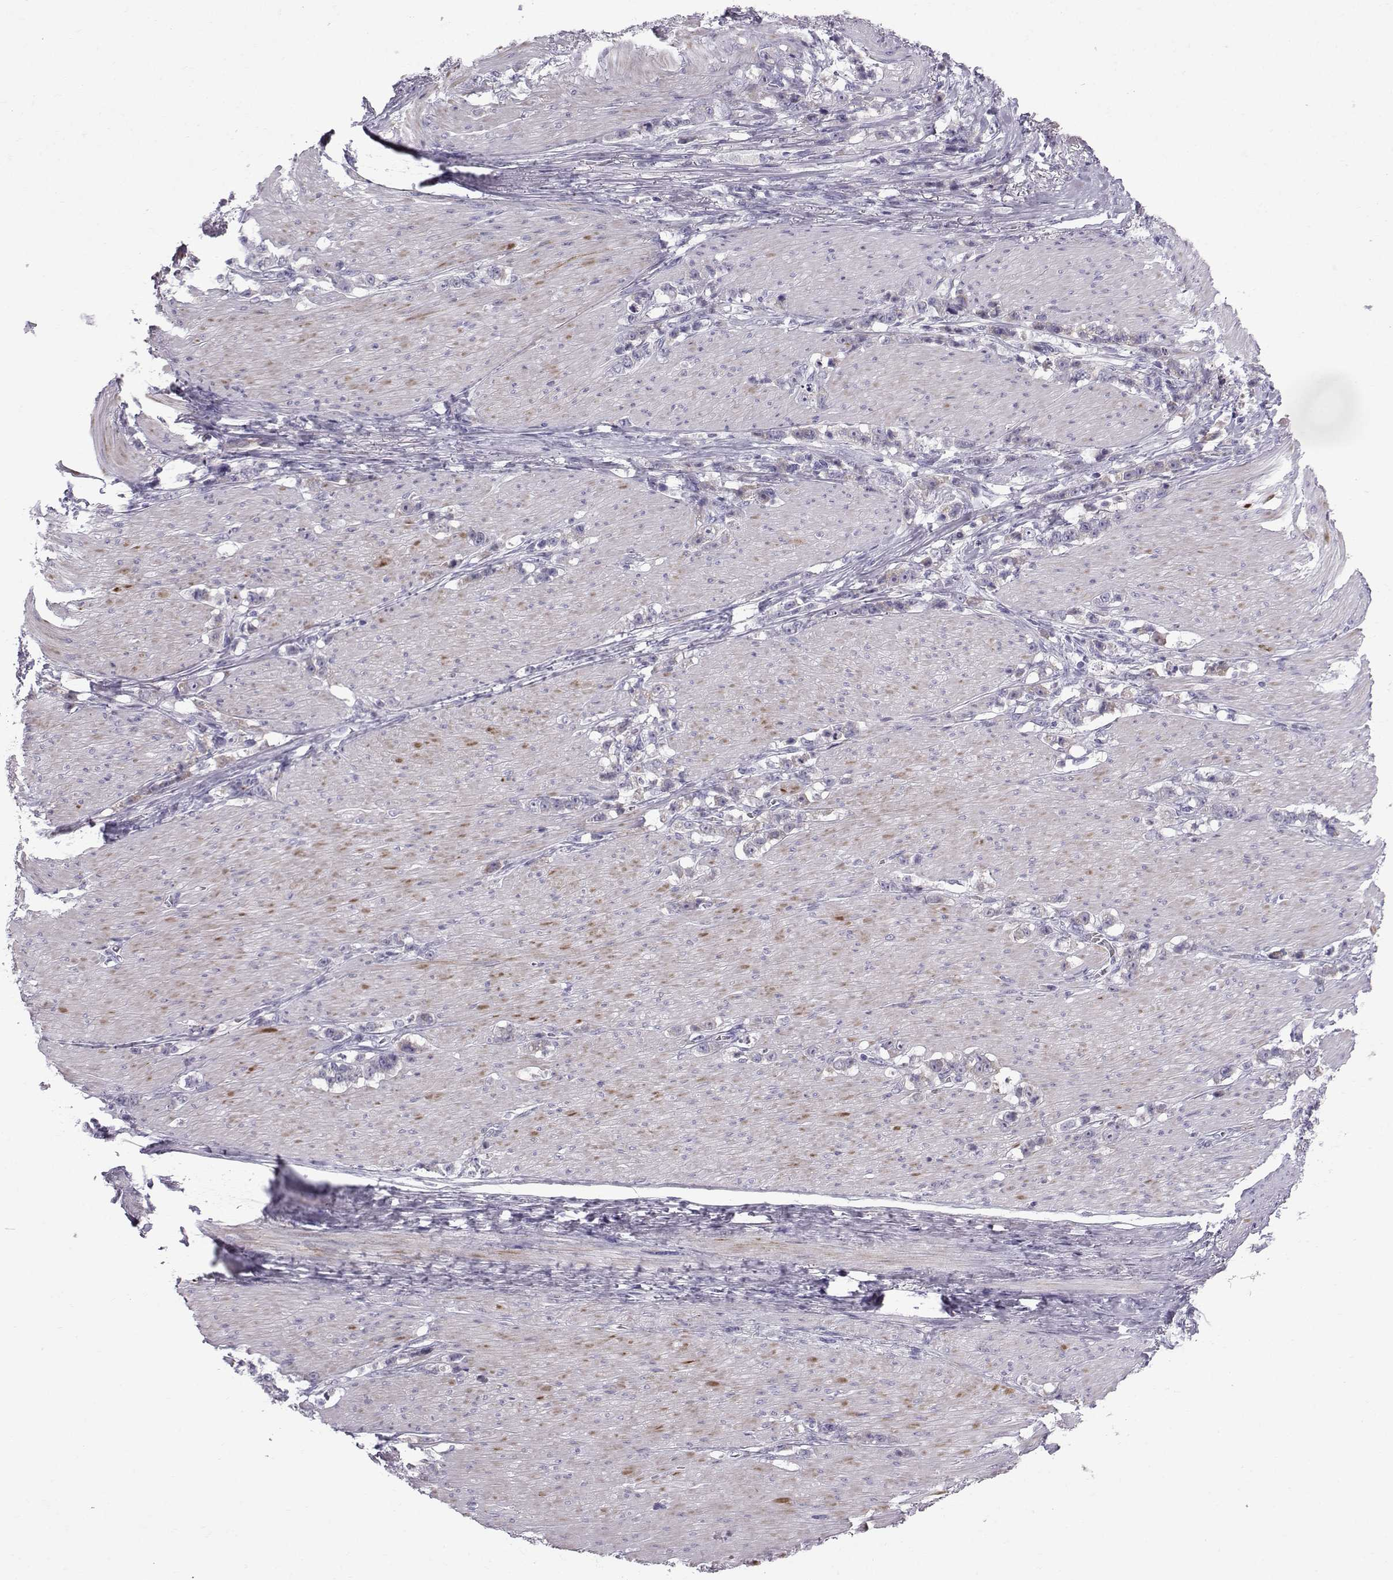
{"staining": {"intensity": "negative", "quantity": "none", "location": "none"}, "tissue": "stomach cancer", "cell_type": "Tumor cells", "image_type": "cancer", "snomed": [{"axis": "morphology", "description": "Adenocarcinoma, NOS"}, {"axis": "topography", "description": "Stomach, lower"}], "caption": "This is a histopathology image of immunohistochemistry staining of adenocarcinoma (stomach), which shows no staining in tumor cells. (DAB (3,3'-diaminobenzidine) IHC, high magnification).", "gene": "DMRT3", "patient": {"sex": "male", "age": 88}}